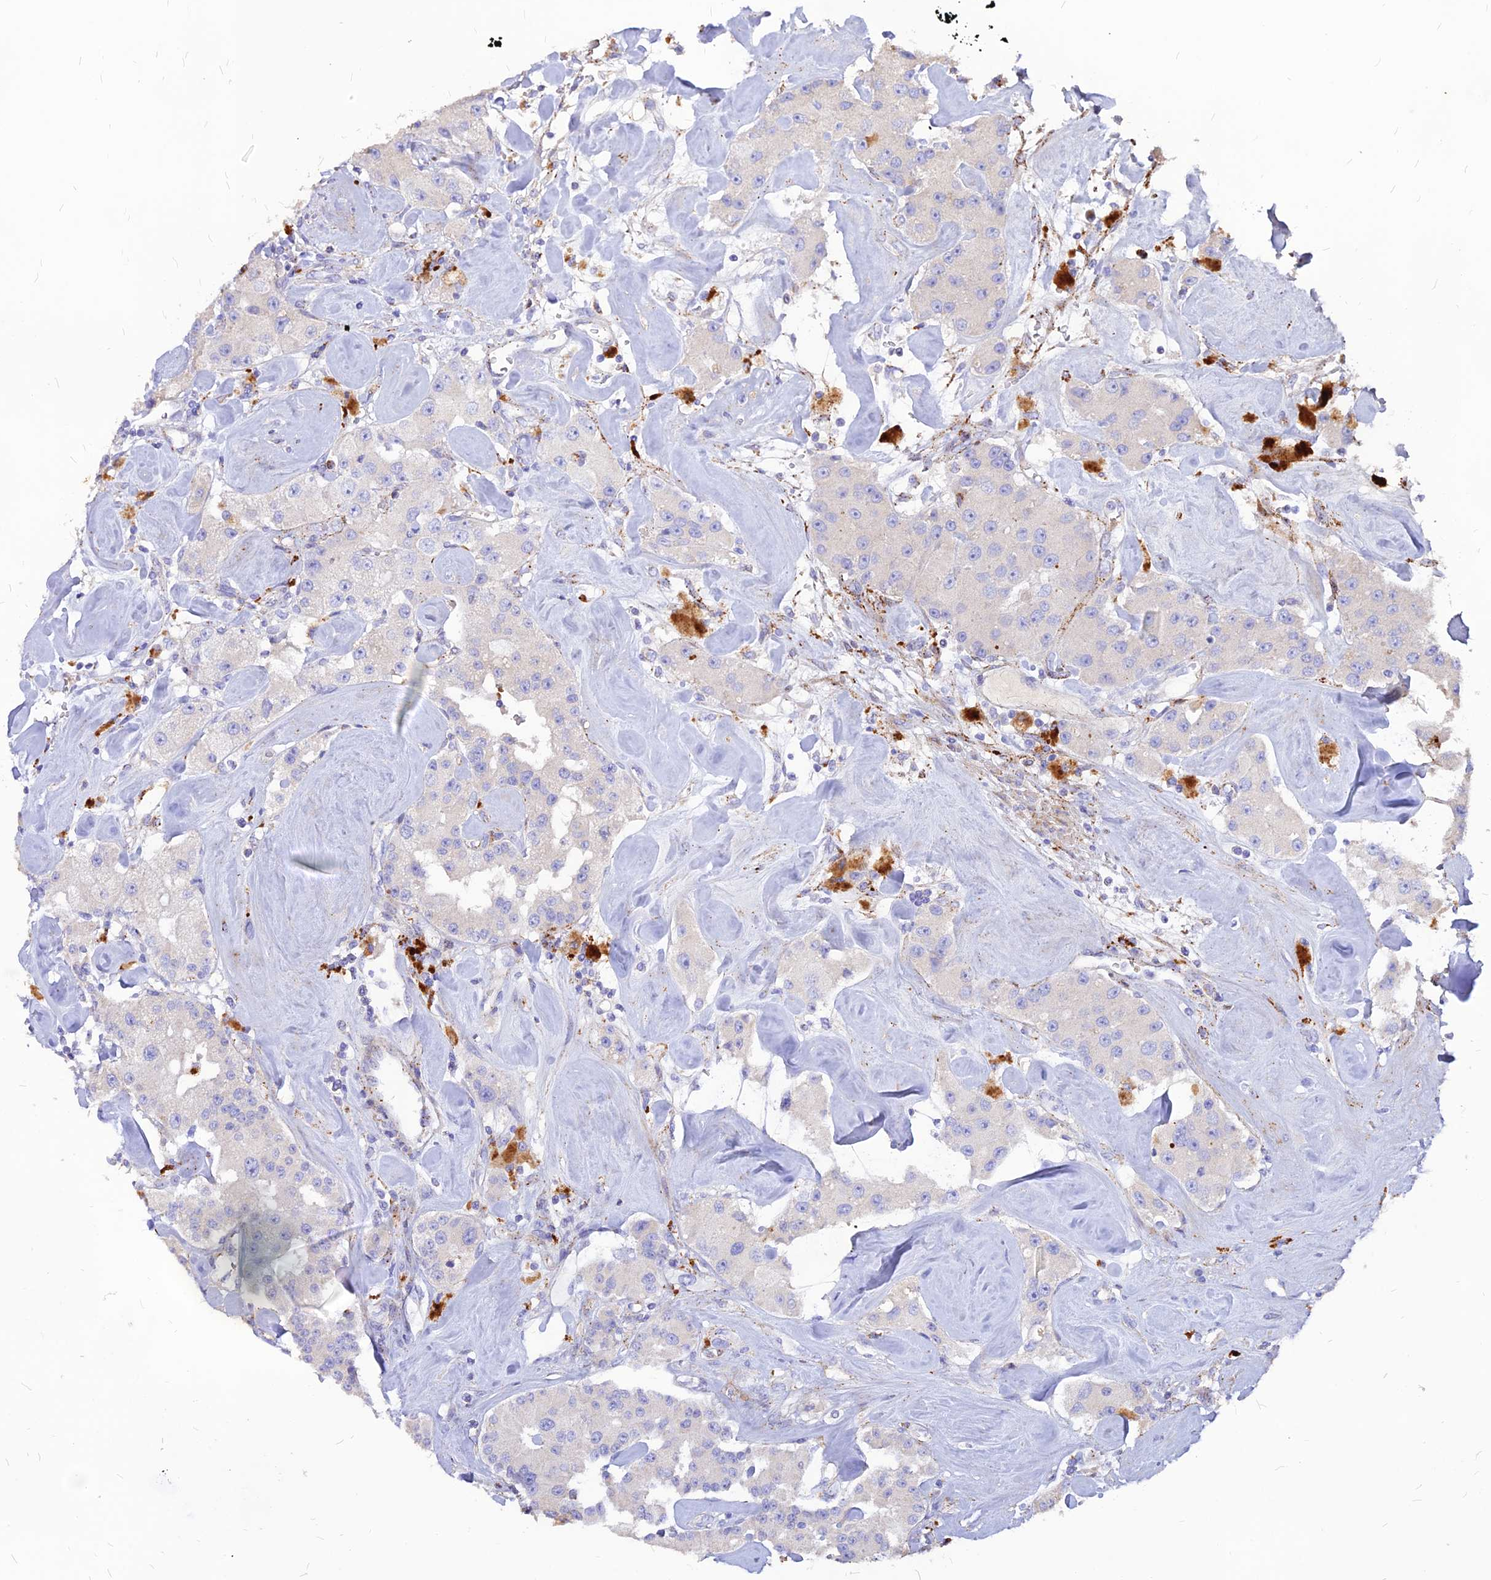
{"staining": {"intensity": "negative", "quantity": "none", "location": "none"}, "tissue": "carcinoid", "cell_type": "Tumor cells", "image_type": "cancer", "snomed": [{"axis": "morphology", "description": "Carcinoid, malignant, NOS"}, {"axis": "topography", "description": "Pancreas"}], "caption": "Immunohistochemical staining of human carcinoid exhibits no significant positivity in tumor cells.", "gene": "RIMOC1", "patient": {"sex": "male", "age": 41}}